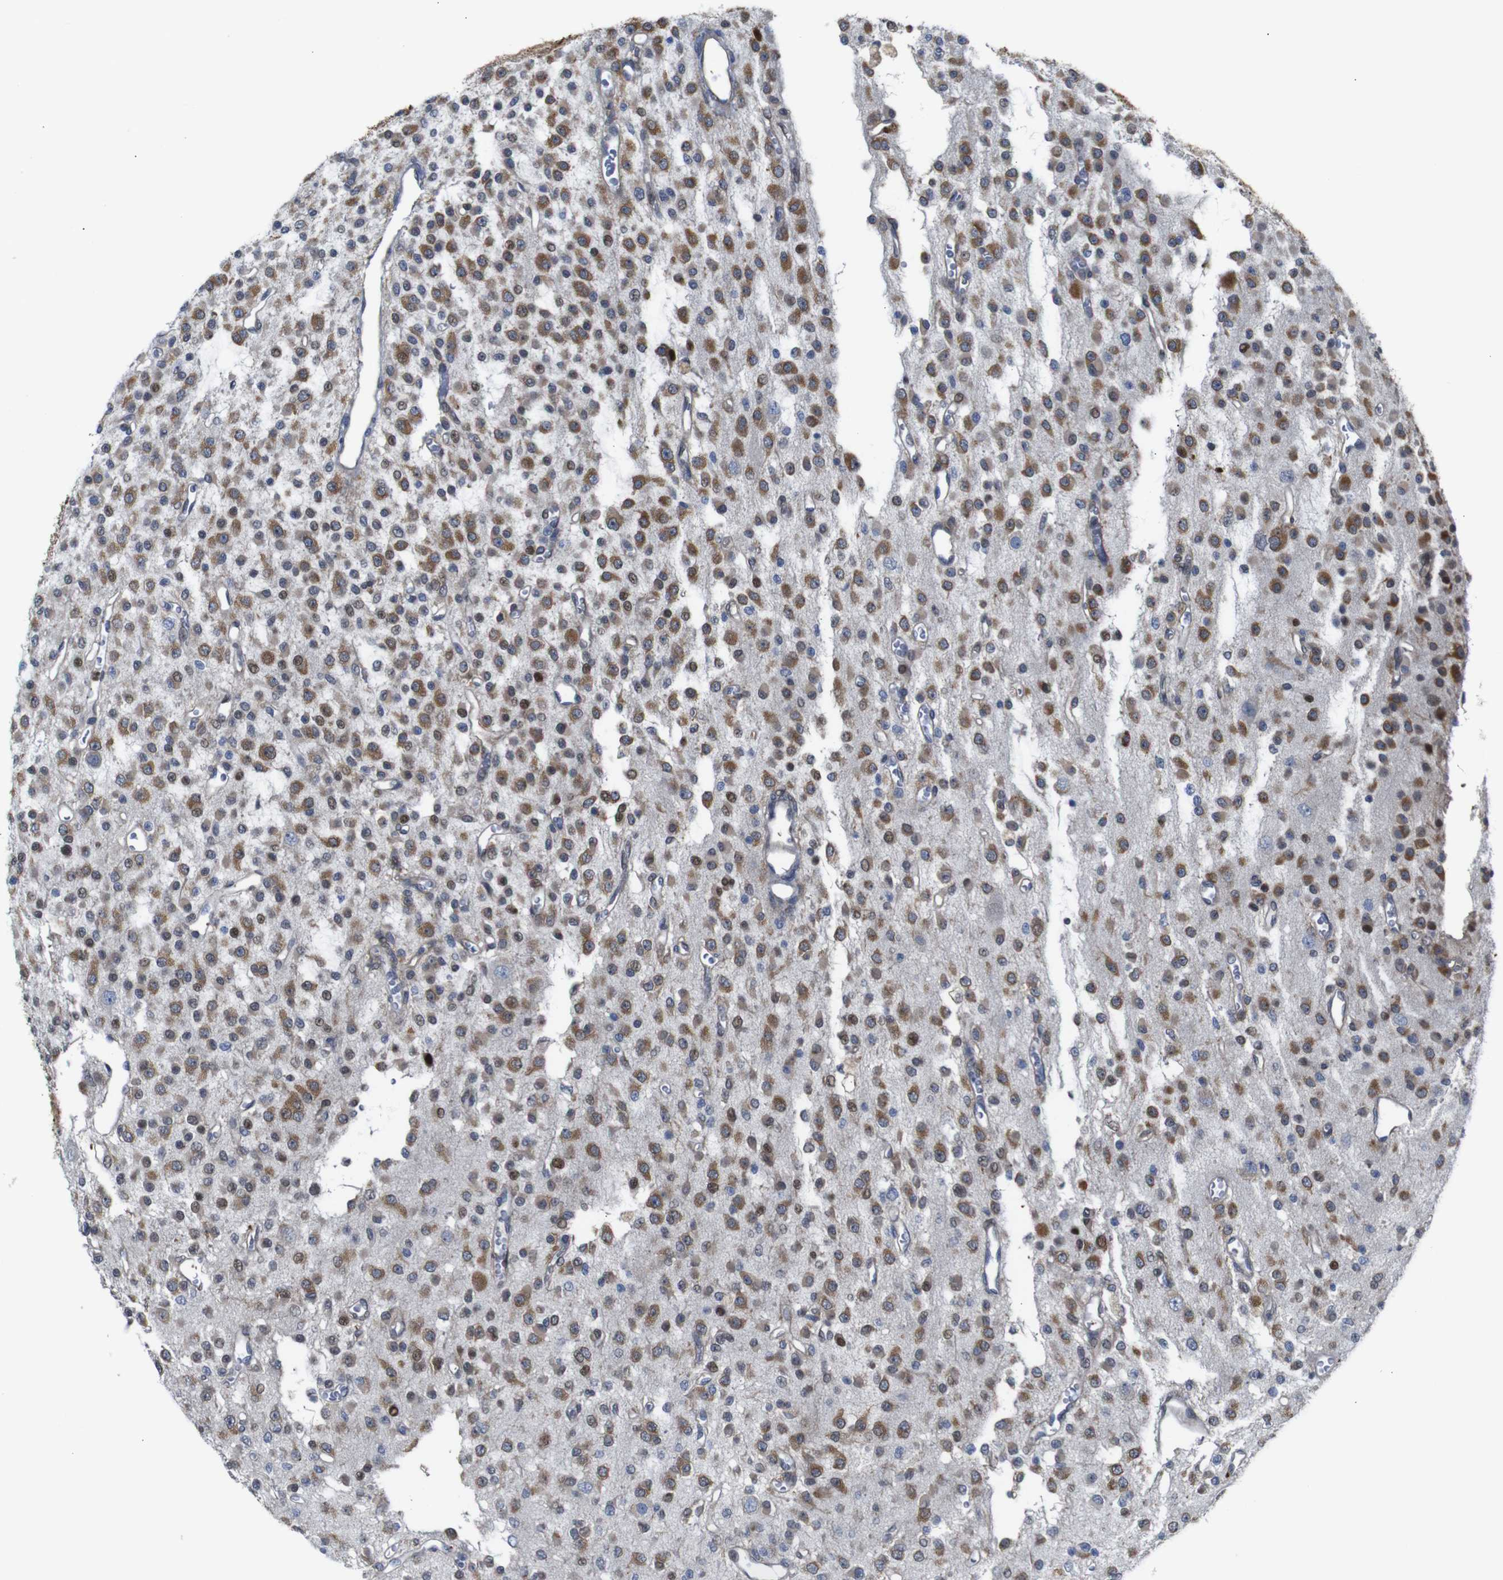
{"staining": {"intensity": "moderate", "quantity": ">75%", "location": "cytoplasmic/membranous"}, "tissue": "glioma", "cell_type": "Tumor cells", "image_type": "cancer", "snomed": [{"axis": "morphology", "description": "Glioma, malignant, Low grade"}, {"axis": "topography", "description": "Brain"}], "caption": "DAB (3,3'-diaminobenzidine) immunohistochemical staining of glioma reveals moderate cytoplasmic/membranous protein staining in about >75% of tumor cells. Using DAB (brown) and hematoxylin (blue) stains, captured at high magnification using brightfield microscopy.", "gene": "PTPN1", "patient": {"sex": "male", "age": 38}}